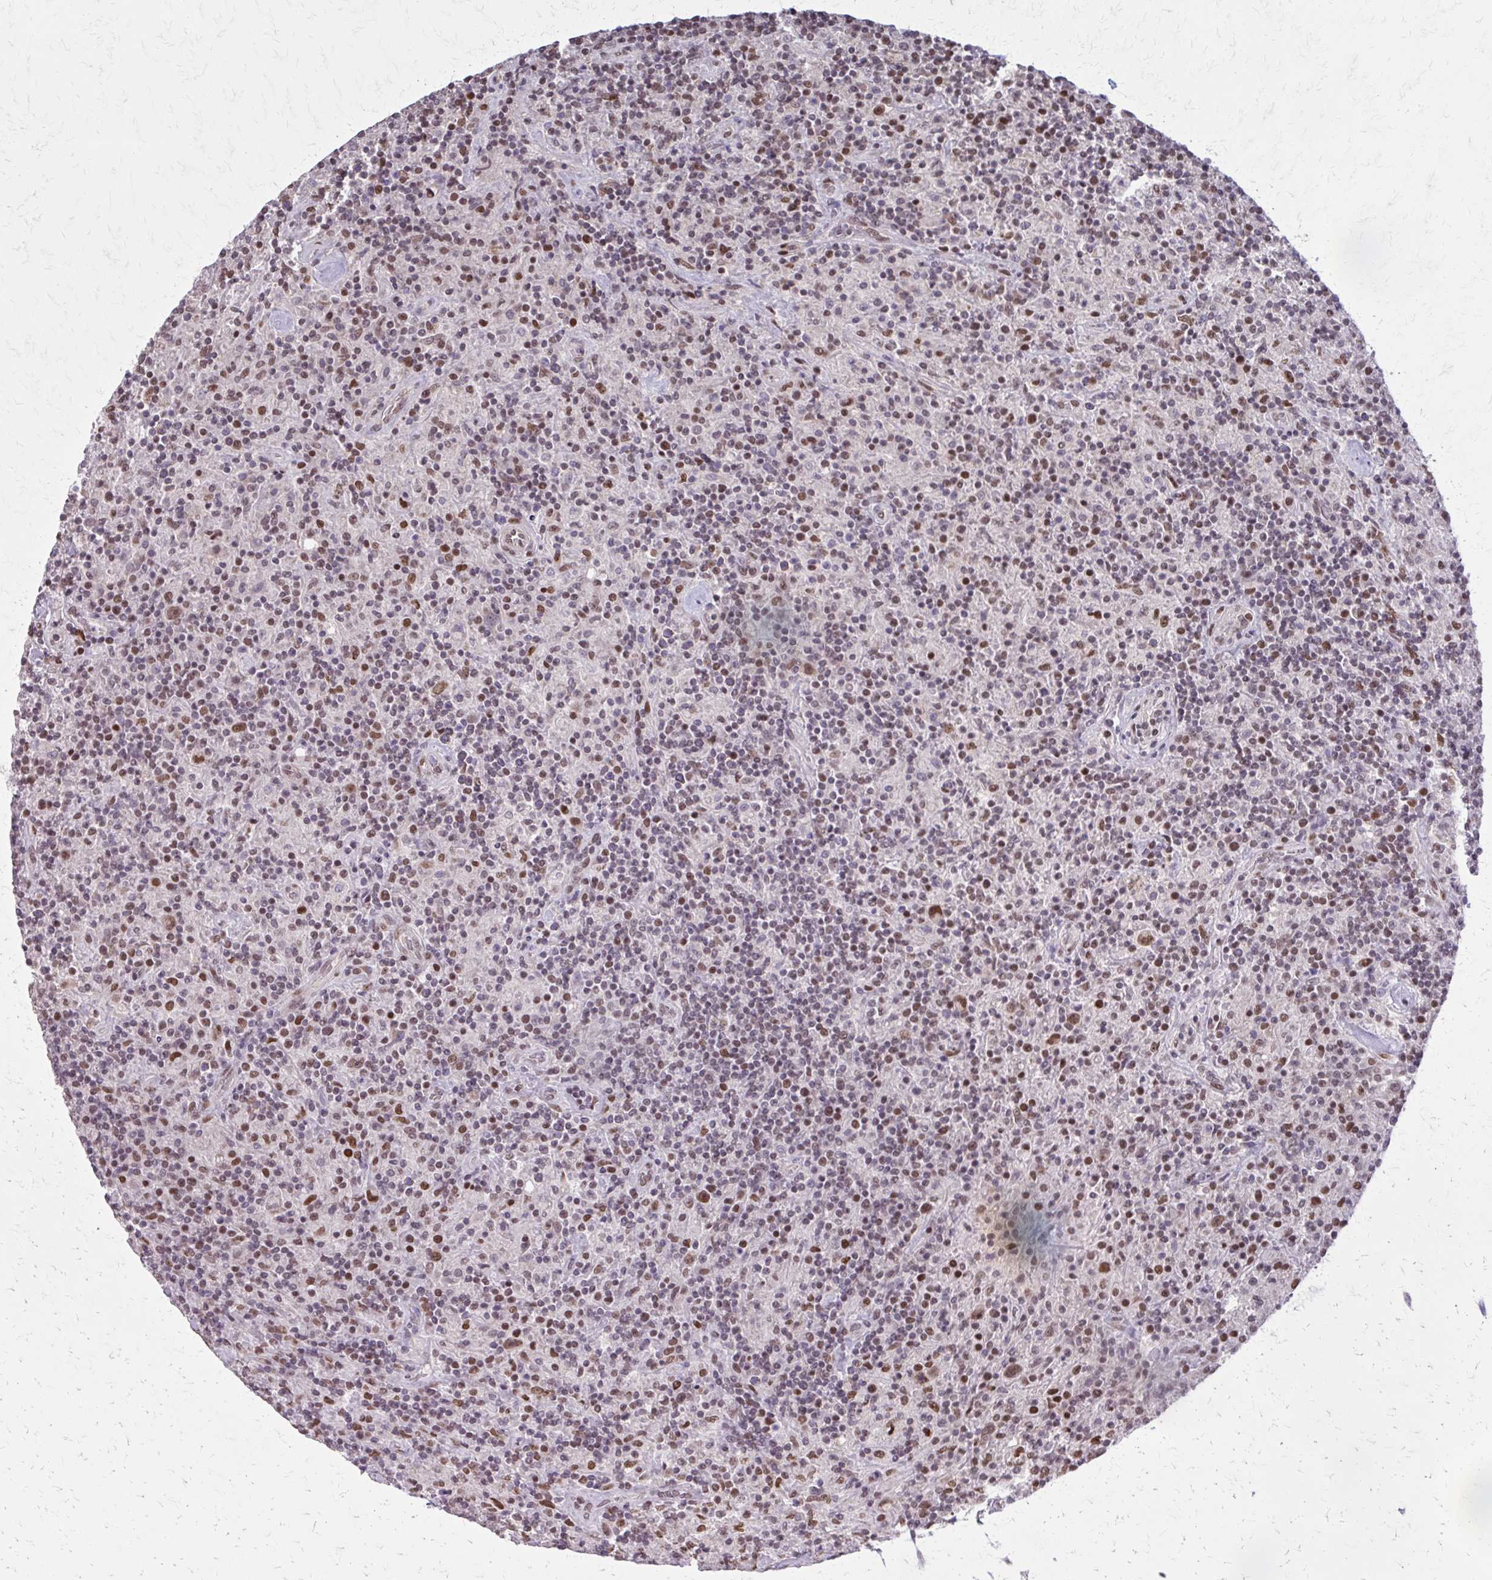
{"staining": {"intensity": "moderate", "quantity": ">75%", "location": "nuclear"}, "tissue": "lymphoma", "cell_type": "Tumor cells", "image_type": "cancer", "snomed": [{"axis": "morphology", "description": "Hodgkin's disease, NOS"}, {"axis": "topography", "description": "Lymph node"}], "caption": "Immunohistochemical staining of Hodgkin's disease demonstrates moderate nuclear protein expression in approximately >75% of tumor cells.", "gene": "TTF1", "patient": {"sex": "male", "age": 70}}